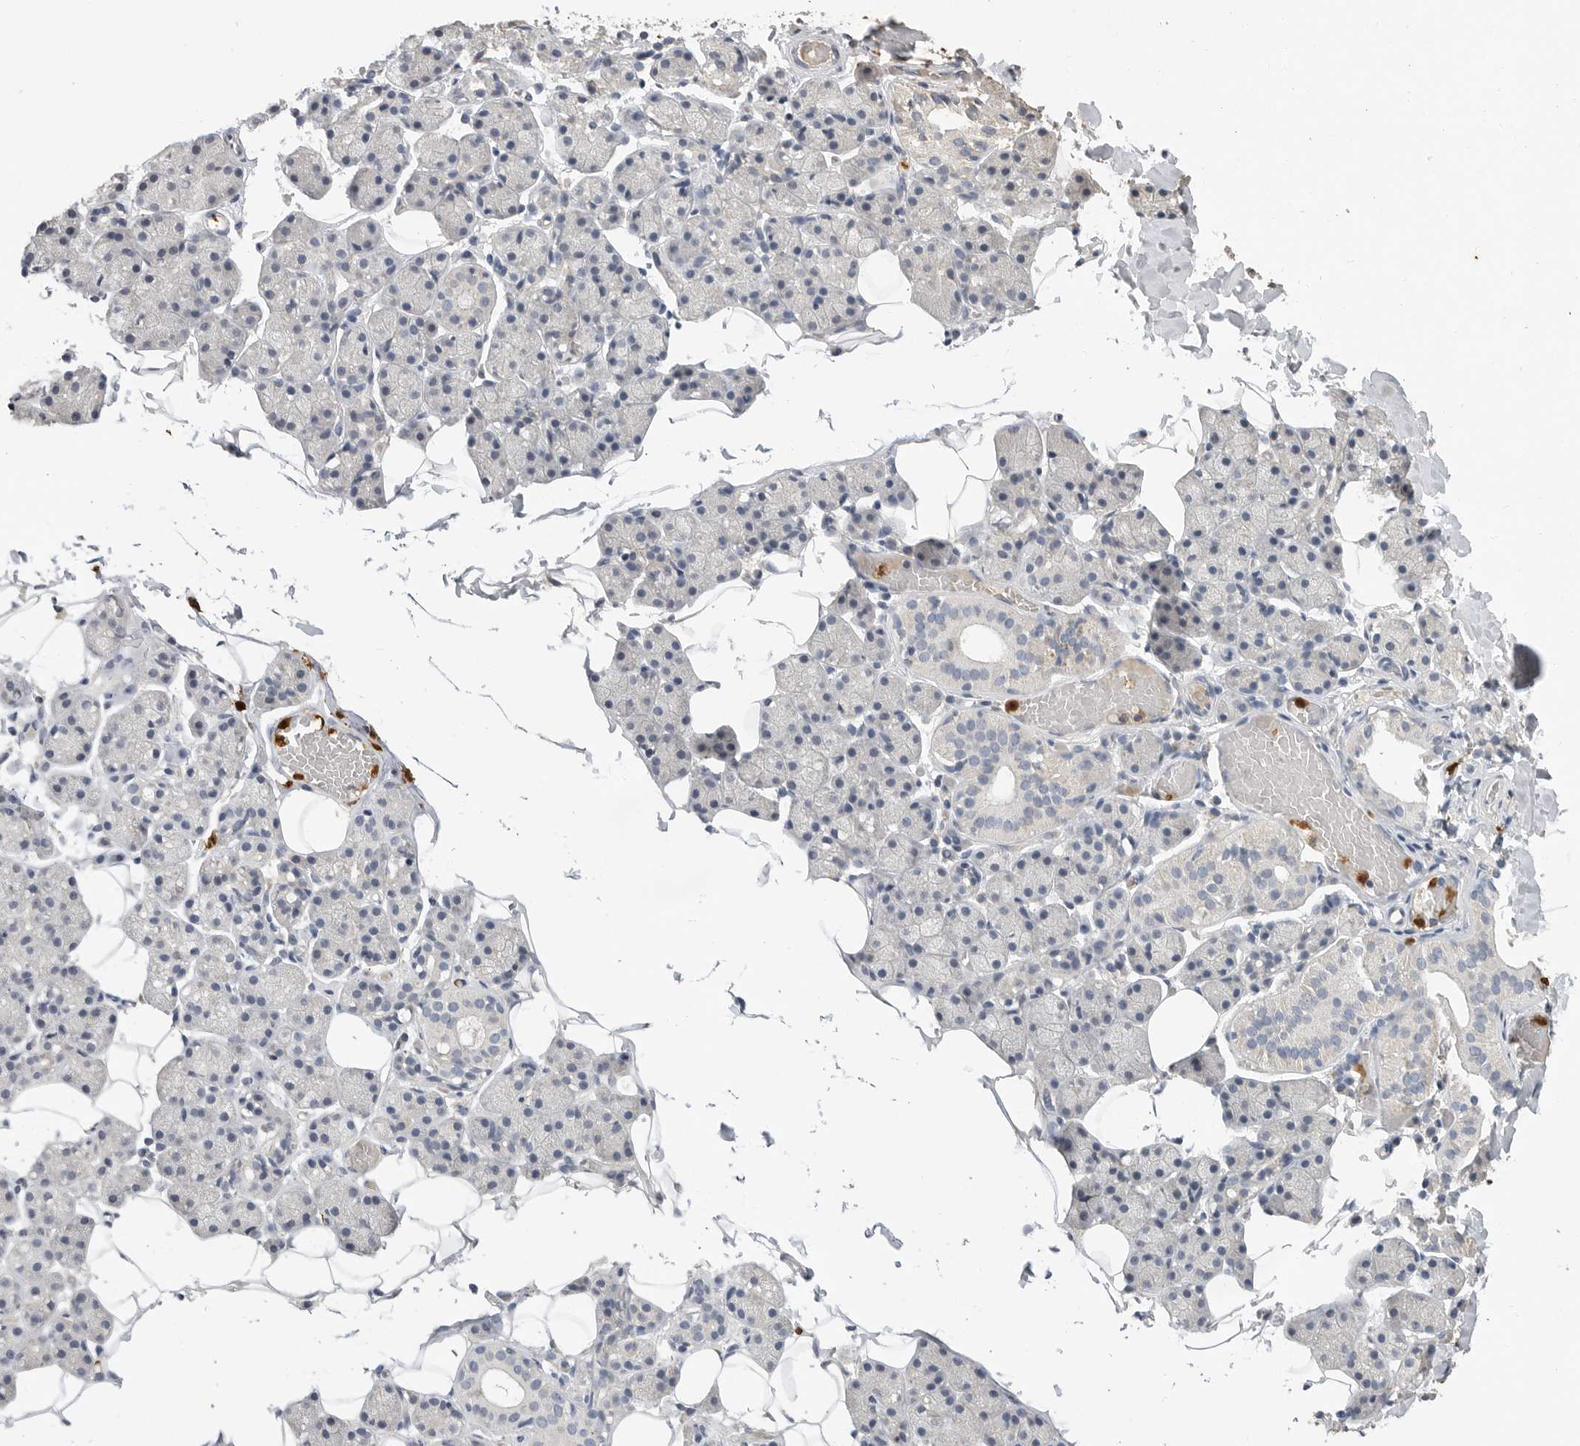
{"staining": {"intensity": "moderate", "quantity": "<25%", "location": "cytoplasmic/membranous"}, "tissue": "salivary gland", "cell_type": "Glandular cells", "image_type": "normal", "snomed": [{"axis": "morphology", "description": "Normal tissue, NOS"}, {"axis": "topography", "description": "Salivary gland"}], "caption": "A photomicrograph of salivary gland stained for a protein demonstrates moderate cytoplasmic/membranous brown staining in glandular cells. Nuclei are stained in blue.", "gene": "LTBR", "patient": {"sex": "female", "age": 33}}